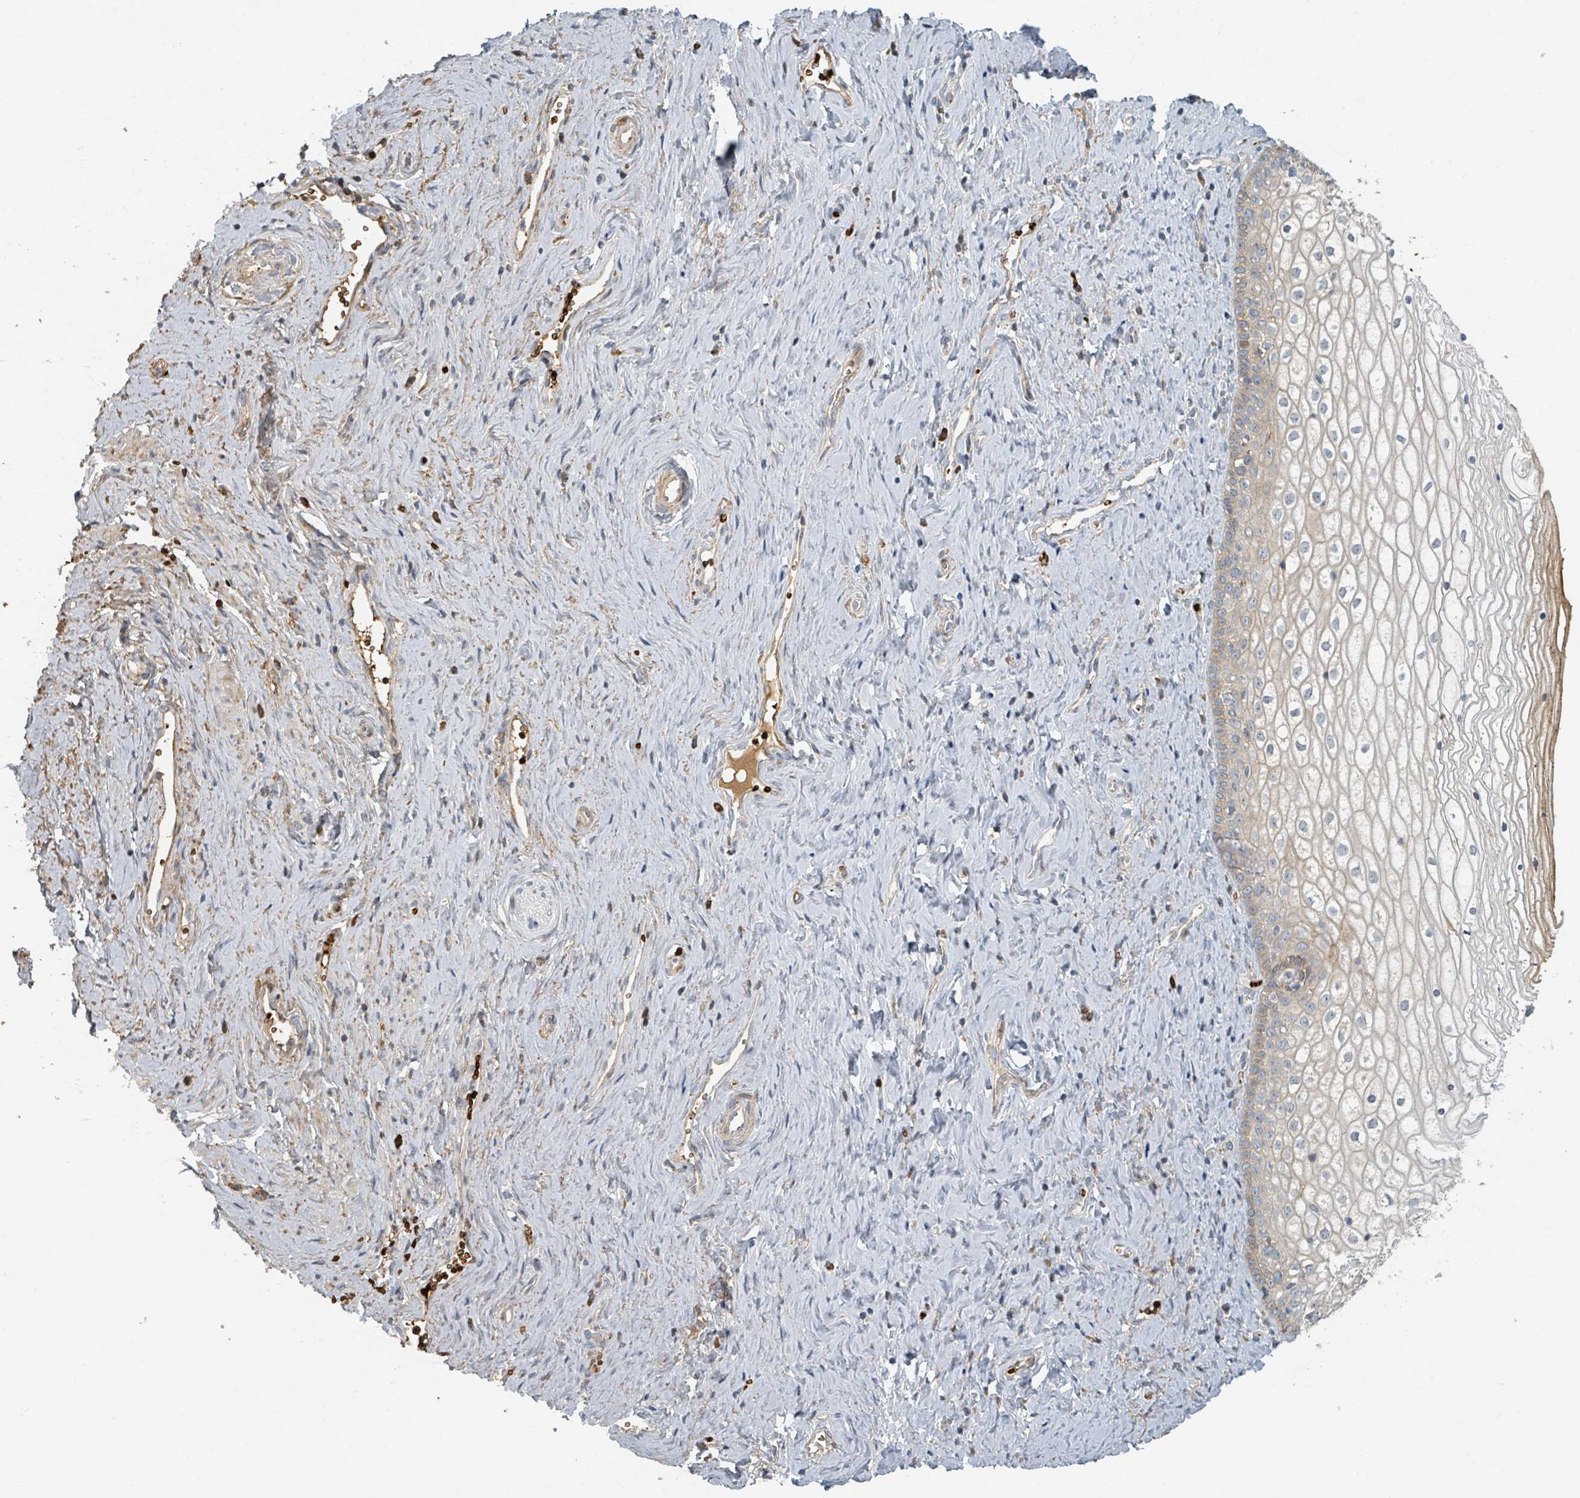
{"staining": {"intensity": "weak", "quantity": "25%-75%", "location": "cytoplasmic/membranous"}, "tissue": "vagina", "cell_type": "Squamous epithelial cells", "image_type": "normal", "snomed": [{"axis": "morphology", "description": "Normal tissue, NOS"}, {"axis": "topography", "description": "Vagina"}], "caption": "This is an image of IHC staining of unremarkable vagina, which shows weak expression in the cytoplasmic/membranous of squamous epithelial cells.", "gene": "TRPC4AP", "patient": {"sex": "female", "age": 59}}